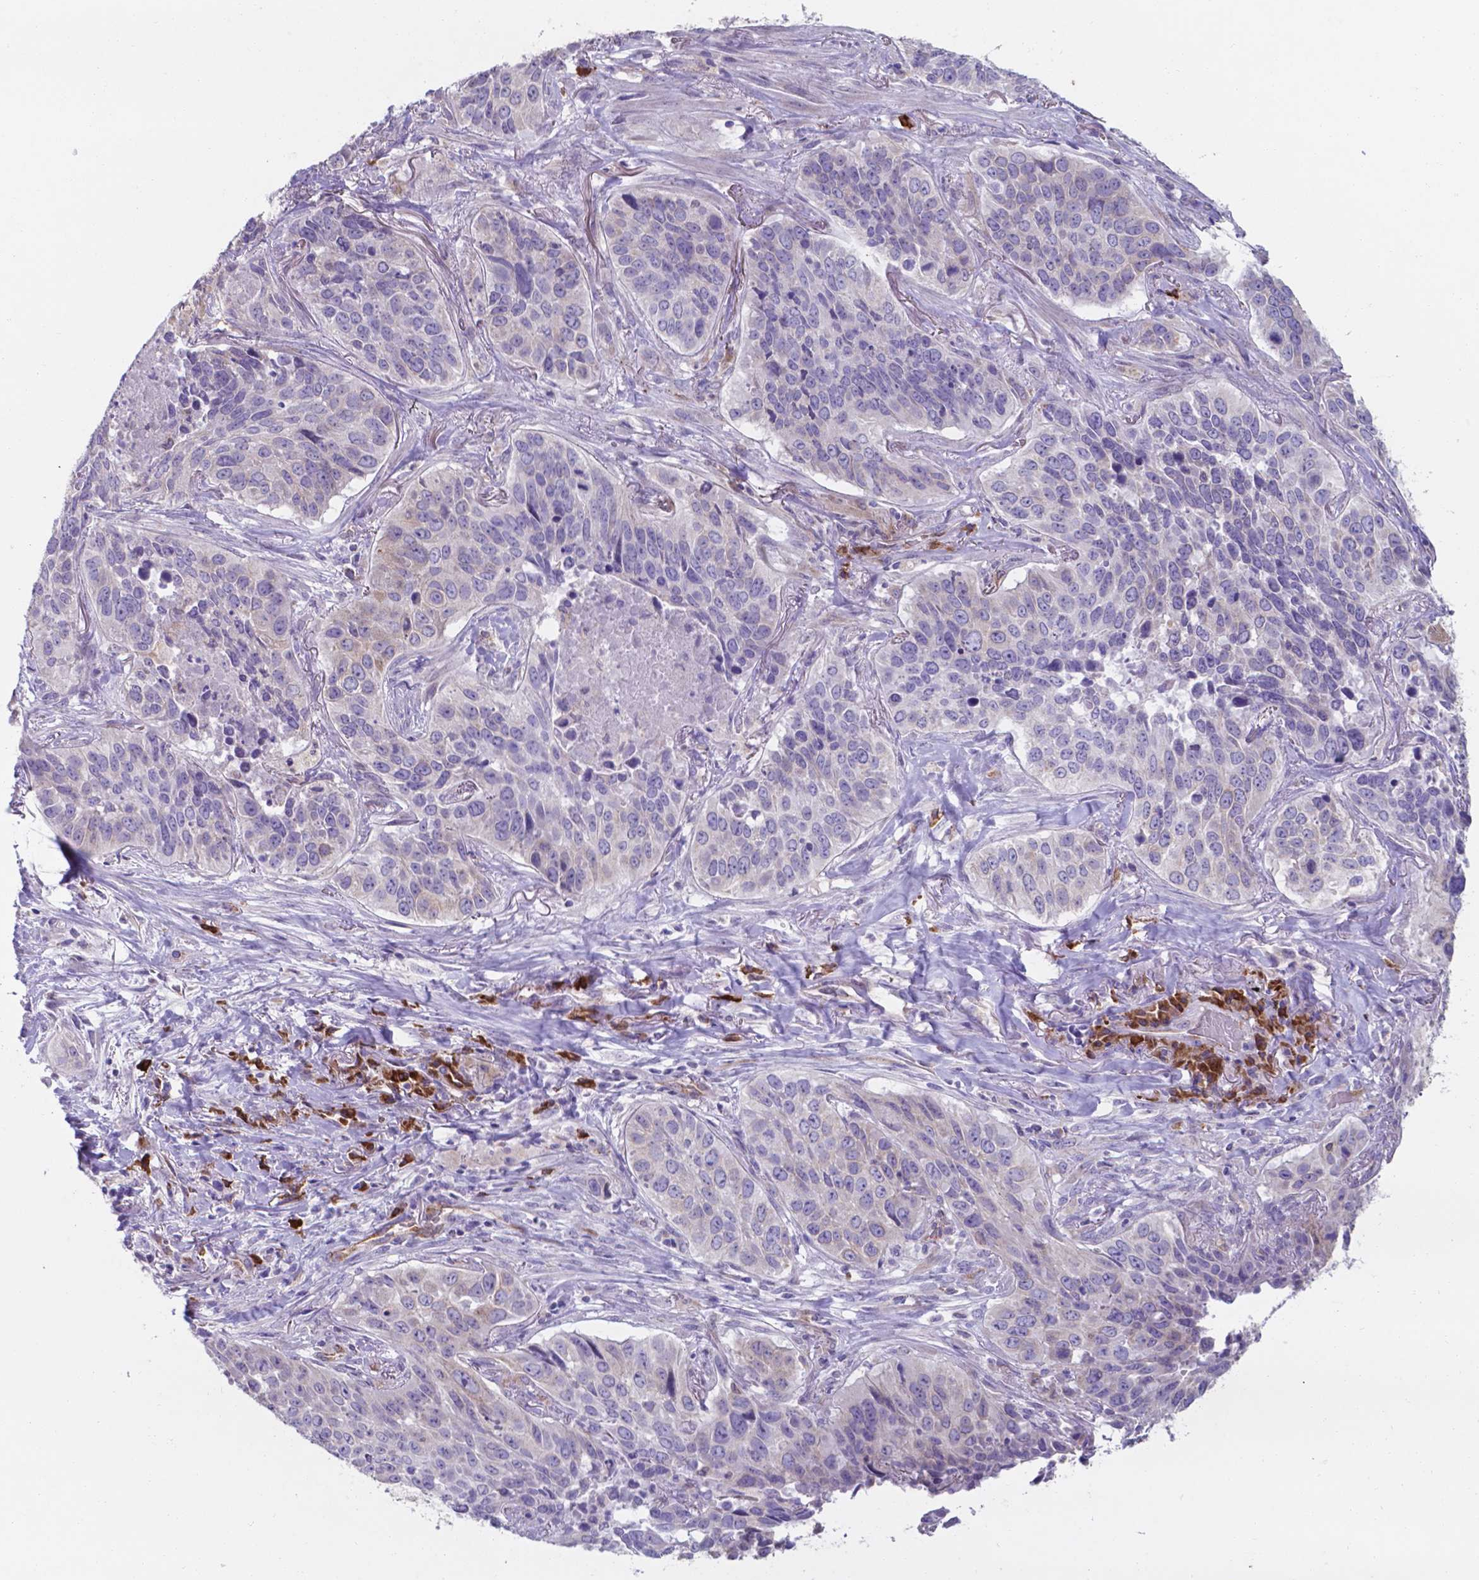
{"staining": {"intensity": "negative", "quantity": "none", "location": "none"}, "tissue": "lung cancer", "cell_type": "Tumor cells", "image_type": "cancer", "snomed": [{"axis": "morphology", "description": "Normal tissue, NOS"}, {"axis": "morphology", "description": "Squamous cell carcinoma, NOS"}, {"axis": "topography", "description": "Bronchus"}, {"axis": "topography", "description": "Lung"}], "caption": "Immunohistochemistry of human lung cancer shows no positivity in tumor cells.", "gene": "UBE2J1", "patient": {"sex": "male", "age": 64}}